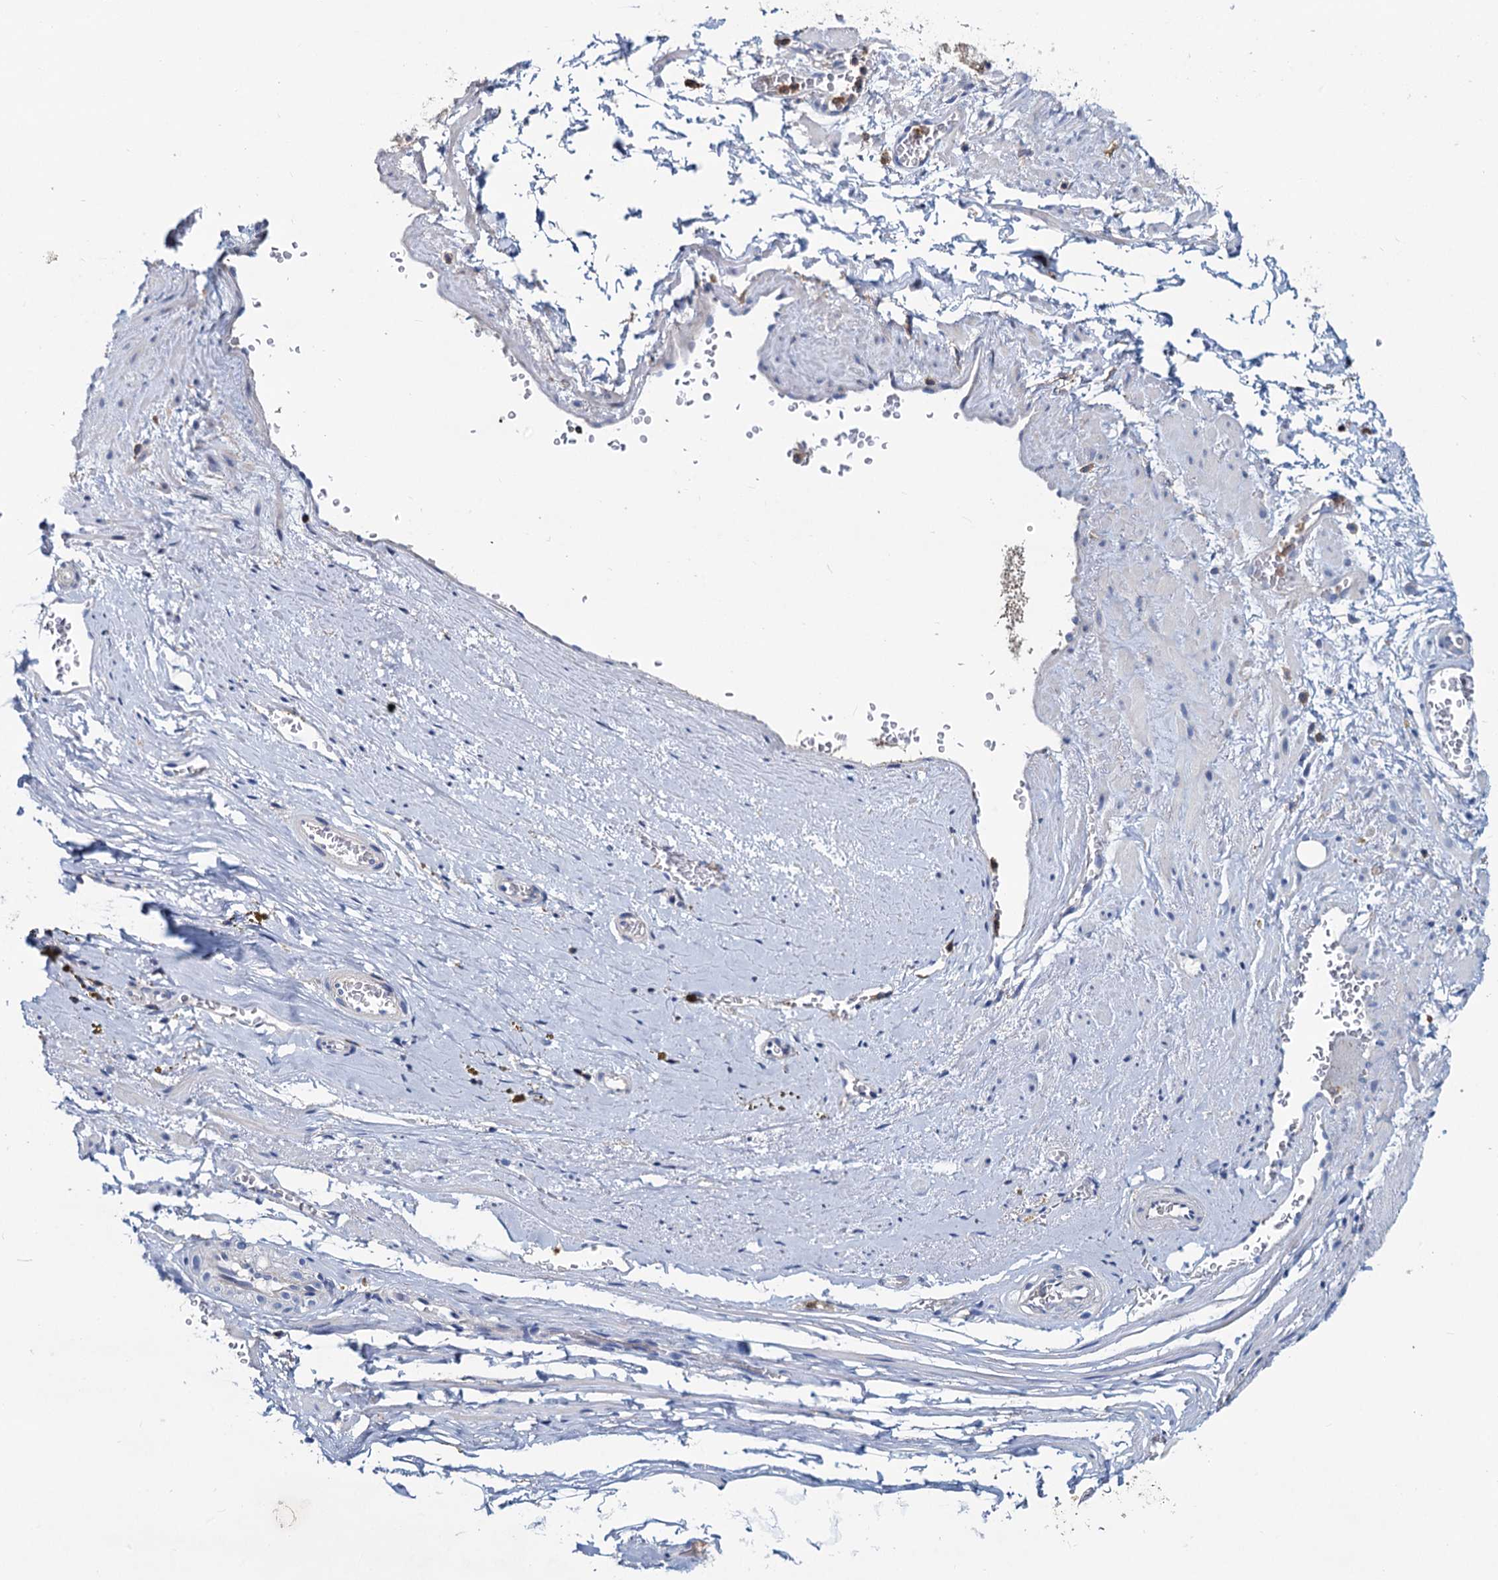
{"staining": {"intensity": "negative", "quantity": "none", "location": "none"}, "tissue": "adipose tissue", "cell_type": "Adipocytes", "image_type": "normal", "snomed": [{"axis": "morphology", "description": "Normal tissue, NOS"}, {"axis": "morphology", "description": "Adenocarcinoma, Low grade"}, {"axis": "topography", "description": "Prostate"}, {"axis": "topography", "description": "Peripheral nerve tissue"}], "caption": "IHC micrograph of benign adipose tissue: human adipose tissue stained with DAB (3,3'-diaminobenzidine) demonstrates no significant protein staining in adipocytes.", "gene": "LRCH4", "patient": {"sex": "male", "age": 63}}